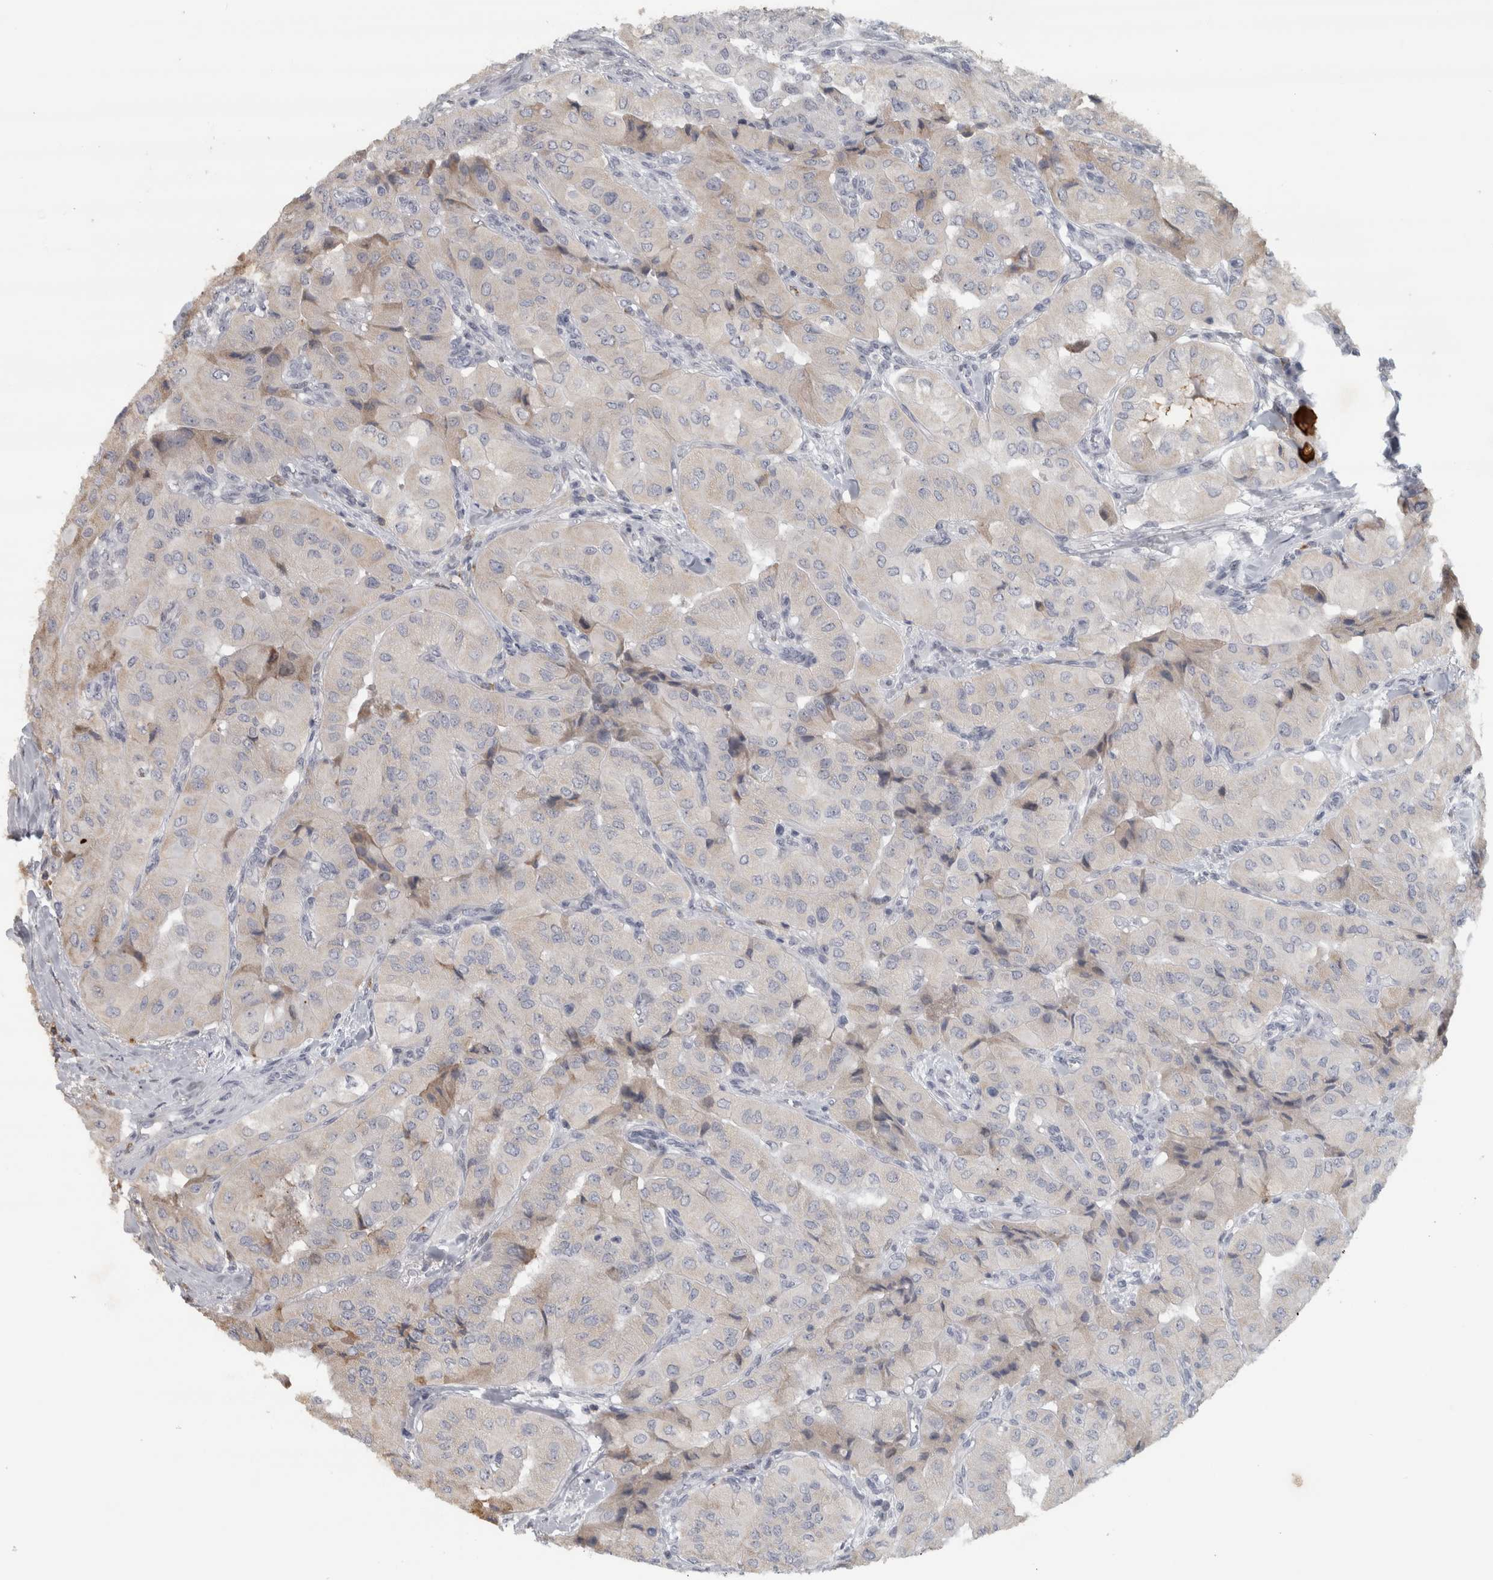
{"staining": {"intensity": "moderate", "quantity": "<25%", "location": "cytoplasmic/membranous"}, "tissue": "thyroid cancer", "cell_type": "Tumor cells", "image_type": "cancer", "snomed": [{"axis": "morphology", "description": "Papillary adenocarcinoma, NOS"}, {"axis": "topography", "description": "Thyroid gland"}], "caption": "Thyroid papillary adenocarcinoma was stained to show a protein in brown. There is low levels of moderate cytoplasmic/membranous positivity in approximately <25% of tumor cells.", "gene": "PTPRN2", "patient": {"sex": "female", "age": 59}}